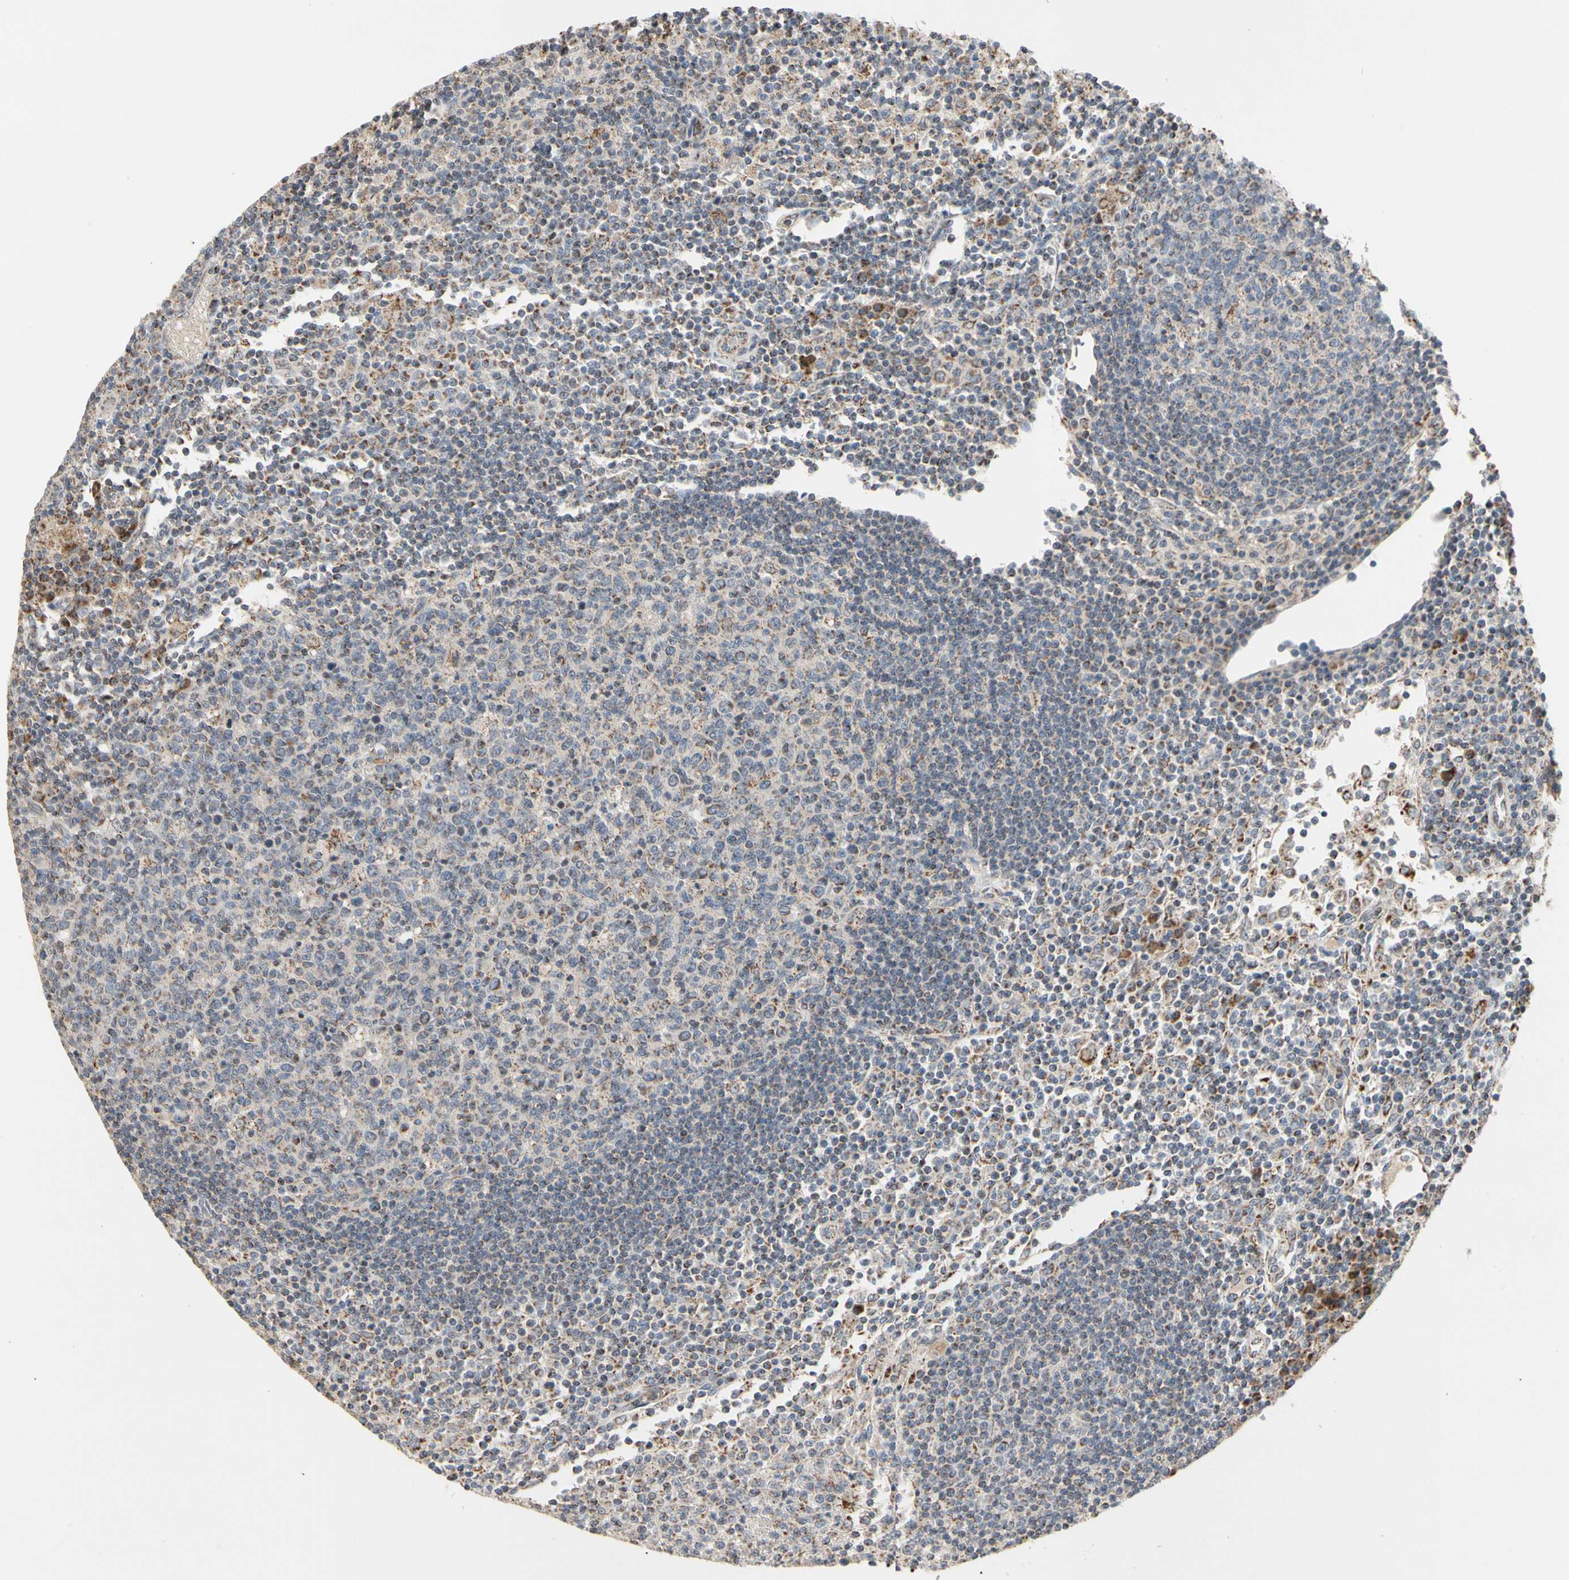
{"staining": {"intensity": "moderate", "quantity": ">75%", "location": "cytoplasmic/membranous"}, "tissue": "lymph node", "cell_type": "Germinal center cells", "image_type": "normal", "snomed": [{"axis": "morphology", "description": "Normal tissue, NOS"}, {"axis": "morphology", "description": "Inflammation, NOS"}, {"axis": "topography", "description": "Lymph node"}], "caption": "Immunohistochemistry (IHC) (DAB) staining of normal human lymph node exhibits moderate cytoplasmic/membranous protein staining in approximately >75% of germinal center cells. (DAB (3,3'-diaminobenzidine) IHC with brightfield microscopy, high magnification).", "gene": "GPD2", "patient": {"sex": "male", "age": 55}}